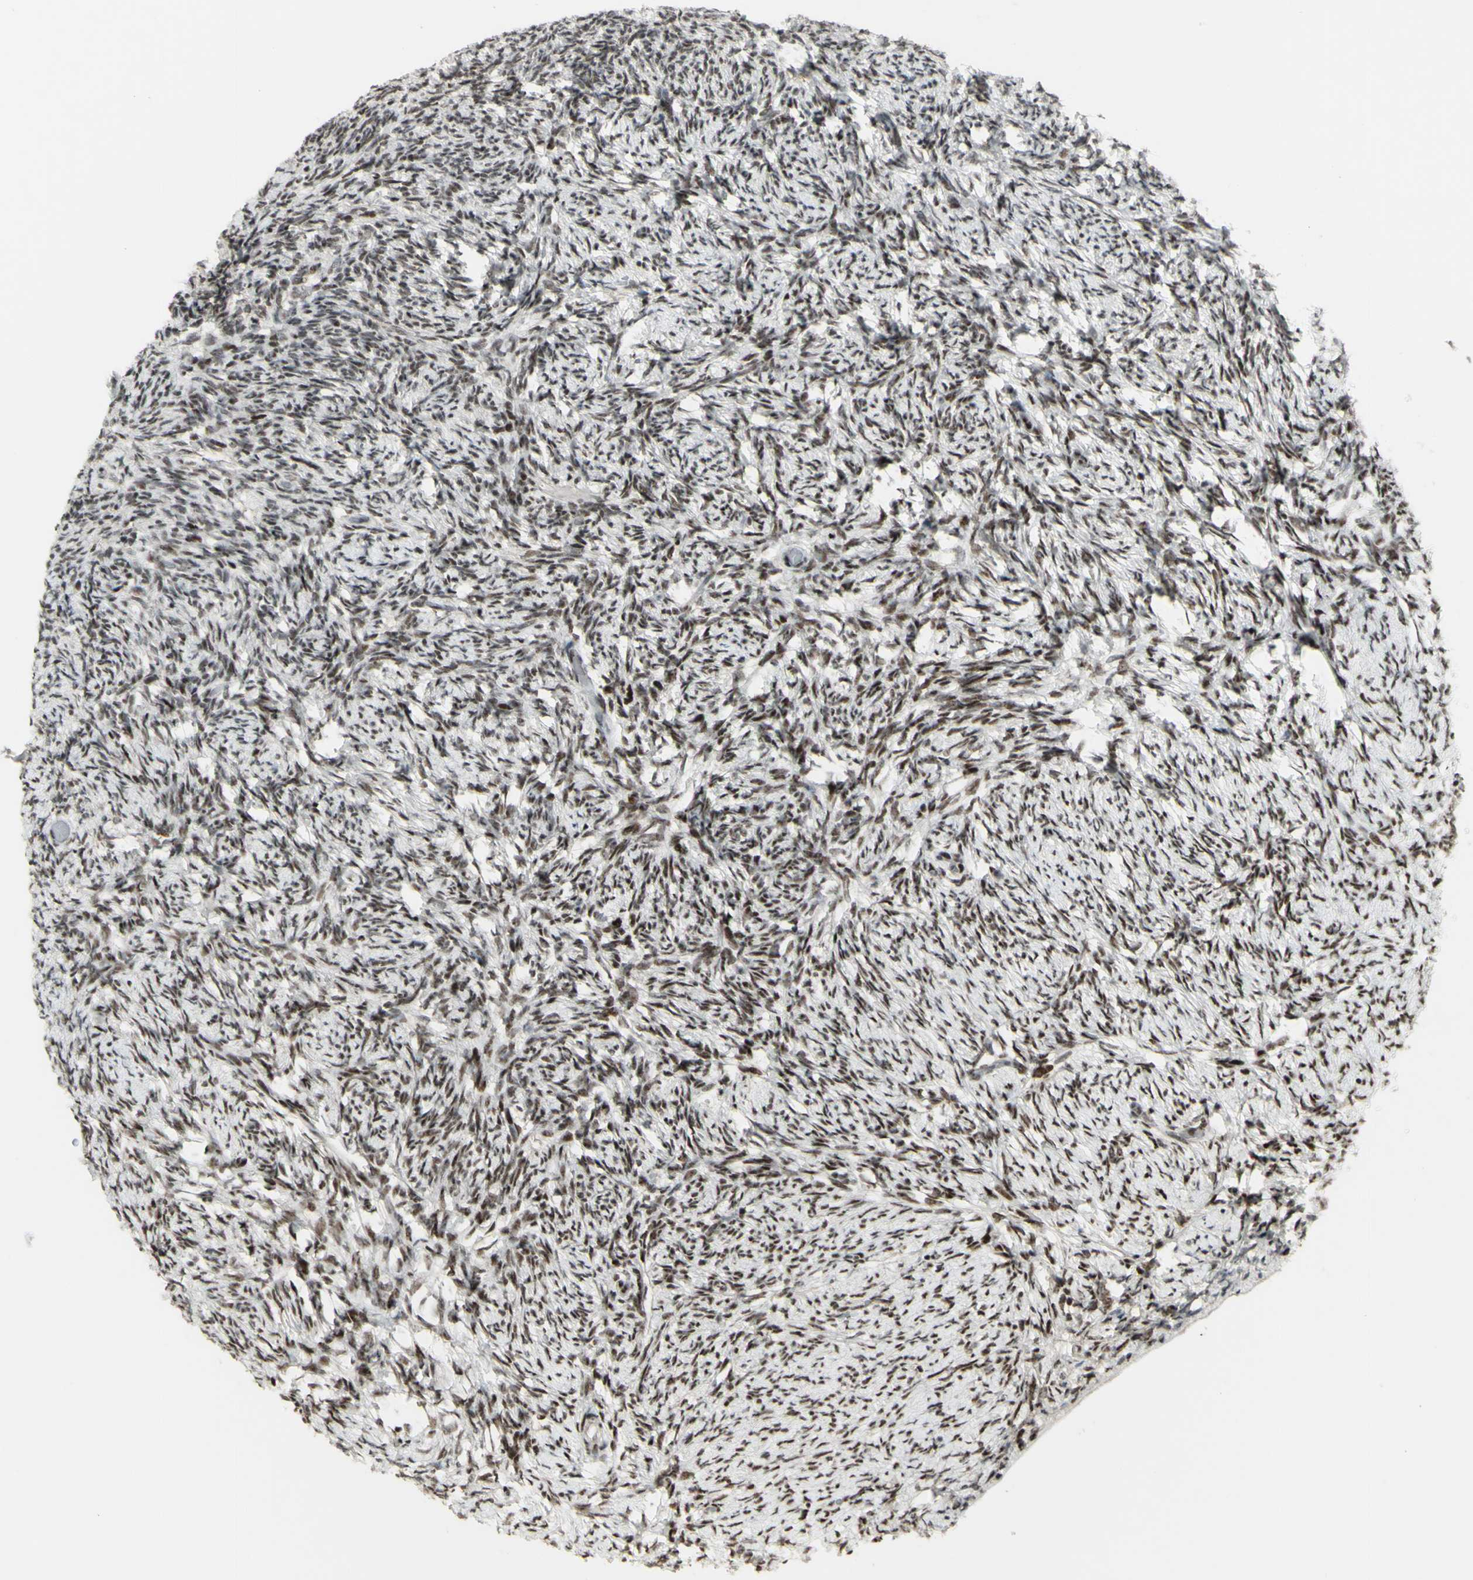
{"staining": {"intensity": "moderate", "quantity": ">75%", "location": "nuclear"}, "tissue": "ovary", "cell_type": "Follicle cells", "image_type": "normal", "snomed": [{"axis": "morphology", "description": "Normal tissue, NOS"}, {"axis": "topography", "description": "Ovary"}], "caption": "Immunohistochemistry (DAB) staining of normal ovary displays moderate nuclear protein expression in about >75% of follicle cells. (DAB = brown stain, brightfield microscopy at high magnification).", "gene": "SUPT6H", "patient": {"sex": "female", "age": 60}}